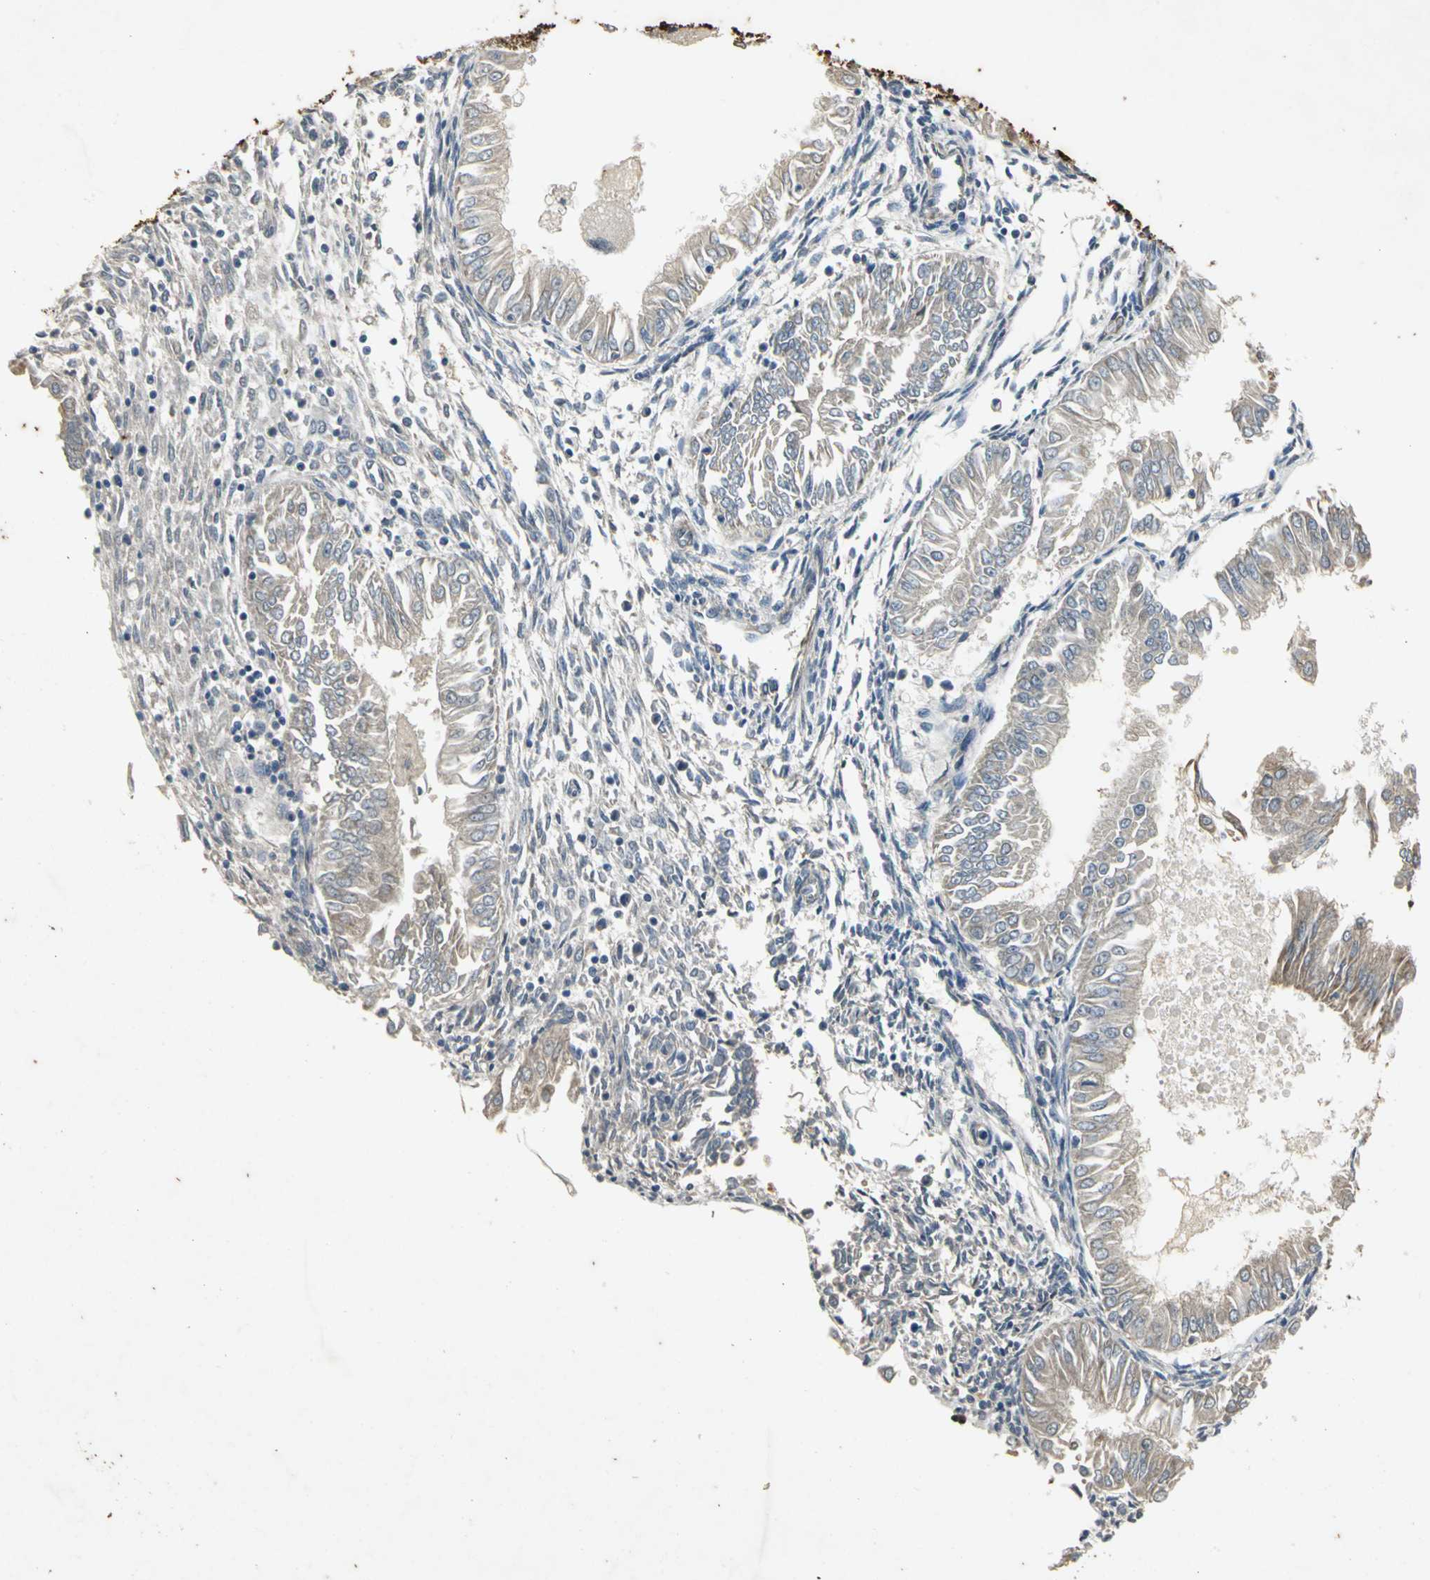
{"staining": {"intensity": "moderate", "quantity": "25%-75%", "location": "cytoplasmic/membranous"}, "tissue": "endometrial cancer", "cell_type": "Tumor cells", "image_type": "cancer", "snomed": [{"axis": "morphology", "description": "Adenocarcinoma, NOS"}, {"axis": "topography", "description": "Endometrium"}], "caption": "Immunohistochemical staining of human endometrial cancer (adenocarcinoma) exhibits medium levels of moderate cytoplasmic/membranous protein staining in approximately 25%-75% of tumor cells.", "gene": "NOTCH3", "patient": {"sex": "female", "age": 53}}